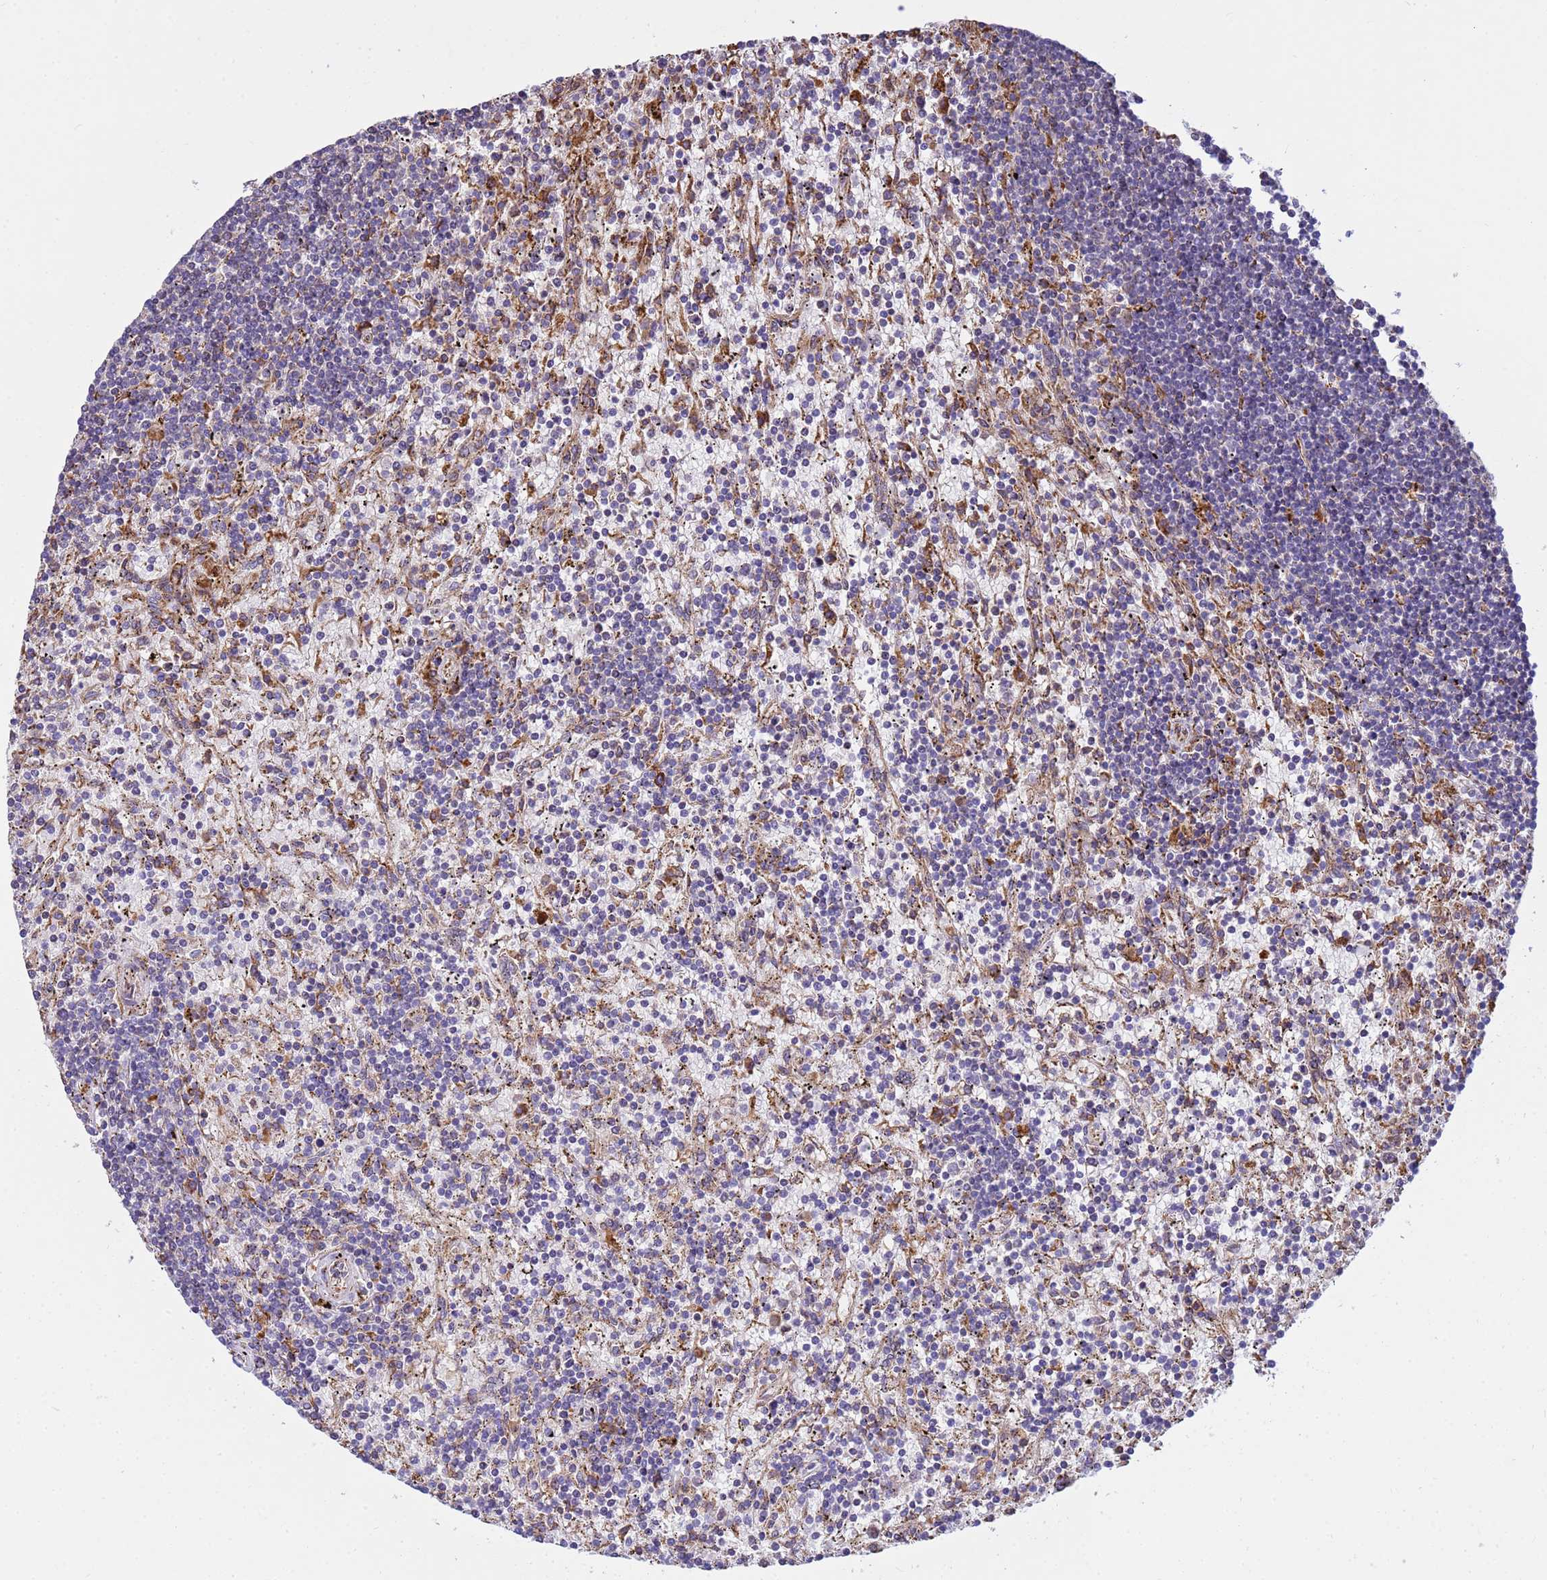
{"staining": {"intensity": "negative", "quantity": "none", "location": "none"}, "tissue": "lymphoma", "cell_type": "Tumor cells", "image_type": "cancer", "snomed": [{"axis": "morphology", "description": "Malignant lymphoma, non-Hodgkin's type, Low grade"}, {"axis": "topography", "description": "Spleen"}], "caption": "Malignant lymphoma, non-Hodgkin's type (low-grade) stained for a protein using IHC exhibits no positivity tumor cells.", "gene": "THAP5", "patient": {"sex": "male", "age": 76}}